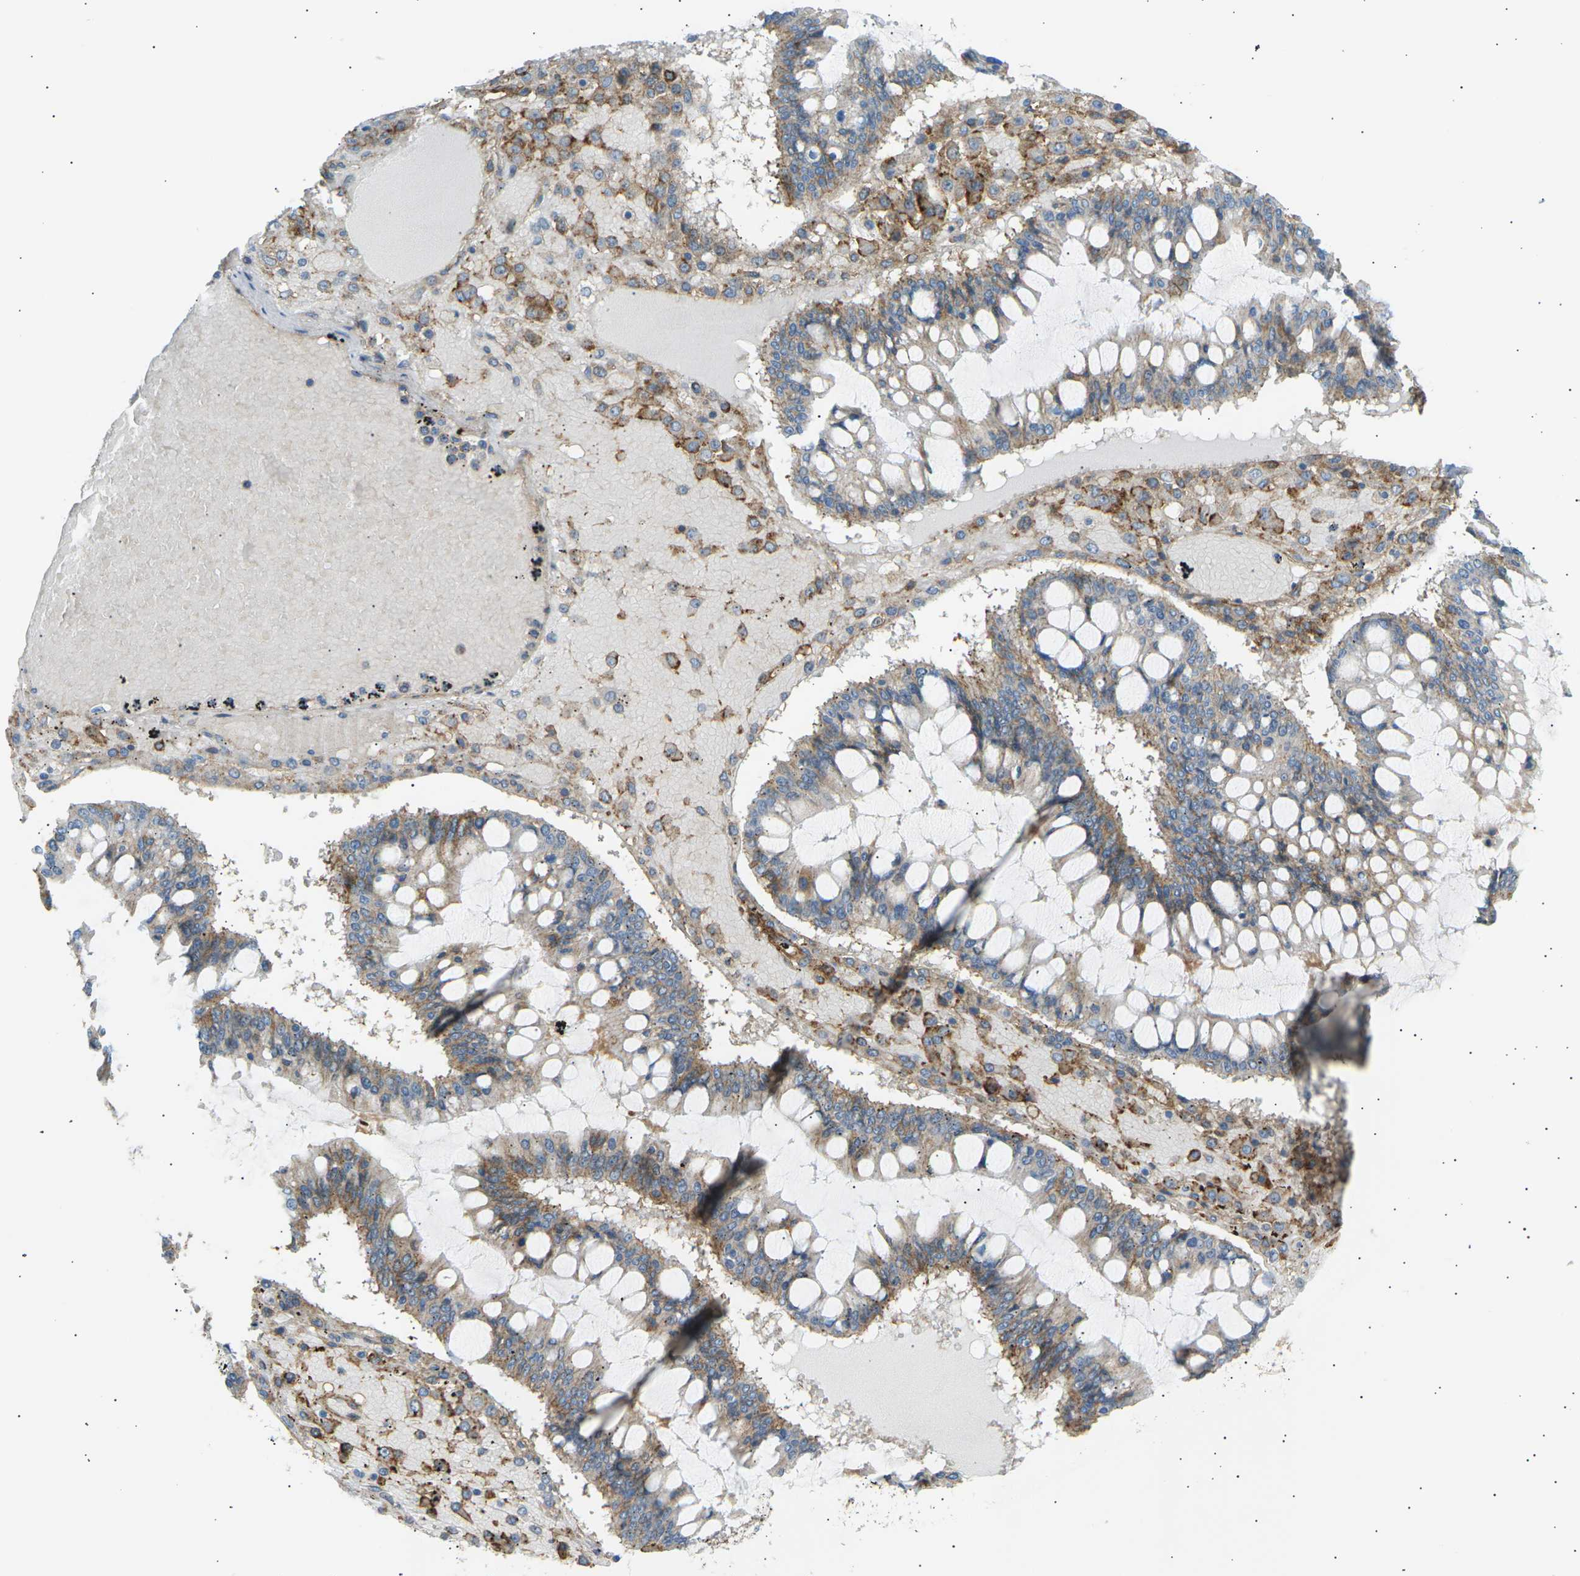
{"staining": {"intensity": "moderate", "quantity": ">75%", "location": "cytoplasmic/membranous"}, "tissue": "ovarian cancer", "cell_type": "Tumor cells", "image_type": "cancer", "snomed": [{"axis": "morphology", "description": "Cystadenocarcinoma, mucinous, NOS"}, {"axis": "topography", "description": "Ovary"}], "caption": "This is a histology image of immunohistochemistry staining of mucinous cystadenocarcinoma (ovarian), which shows moderate positivity in the cytoplasmic/membranous of tumor cells.", "gene": "ATP2B4", "patient": {"sex": "female", "age": 73}}